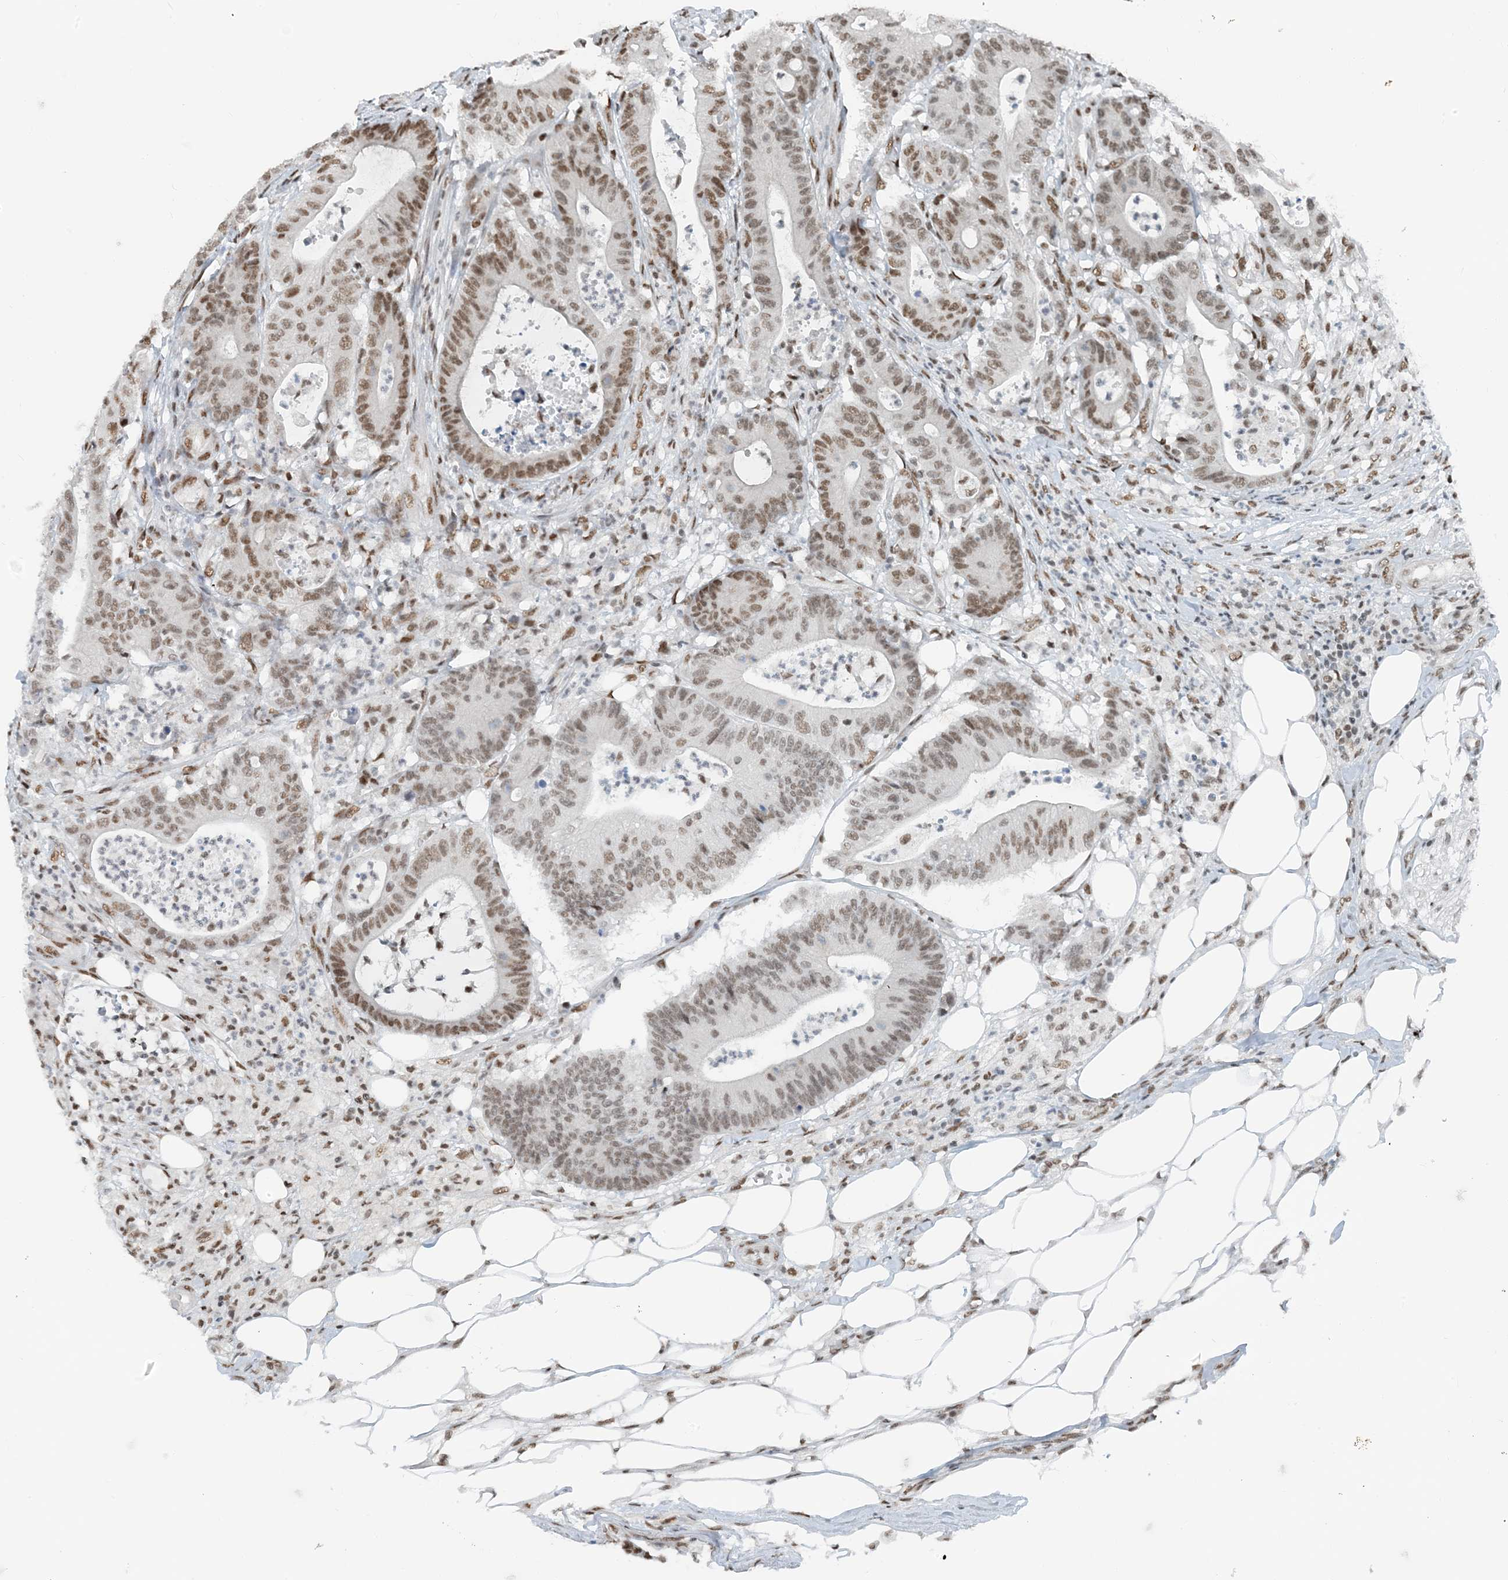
{"staining": {"intensity": "moderate", "quantity": ">75%", "location": "nuclear"}, "tissue": "colorectal cancer", "cell_type": "Tumor cells", "image_type": "cancer", "snomed": [{"axis": "morphology", "description": "Adenocarcinoma, NOS"}, {"axis": "topography", "description": "Colon"}], "caption": "A high-resolution histopathology image shows IHC staining of colorectal cancer (adenocarcinoma), which demonstrates moderate nuclear positivity in approximately >75% of tumor cells.", "gene": "ZNF500", "patient": {"sex": "female", "age": 84}}